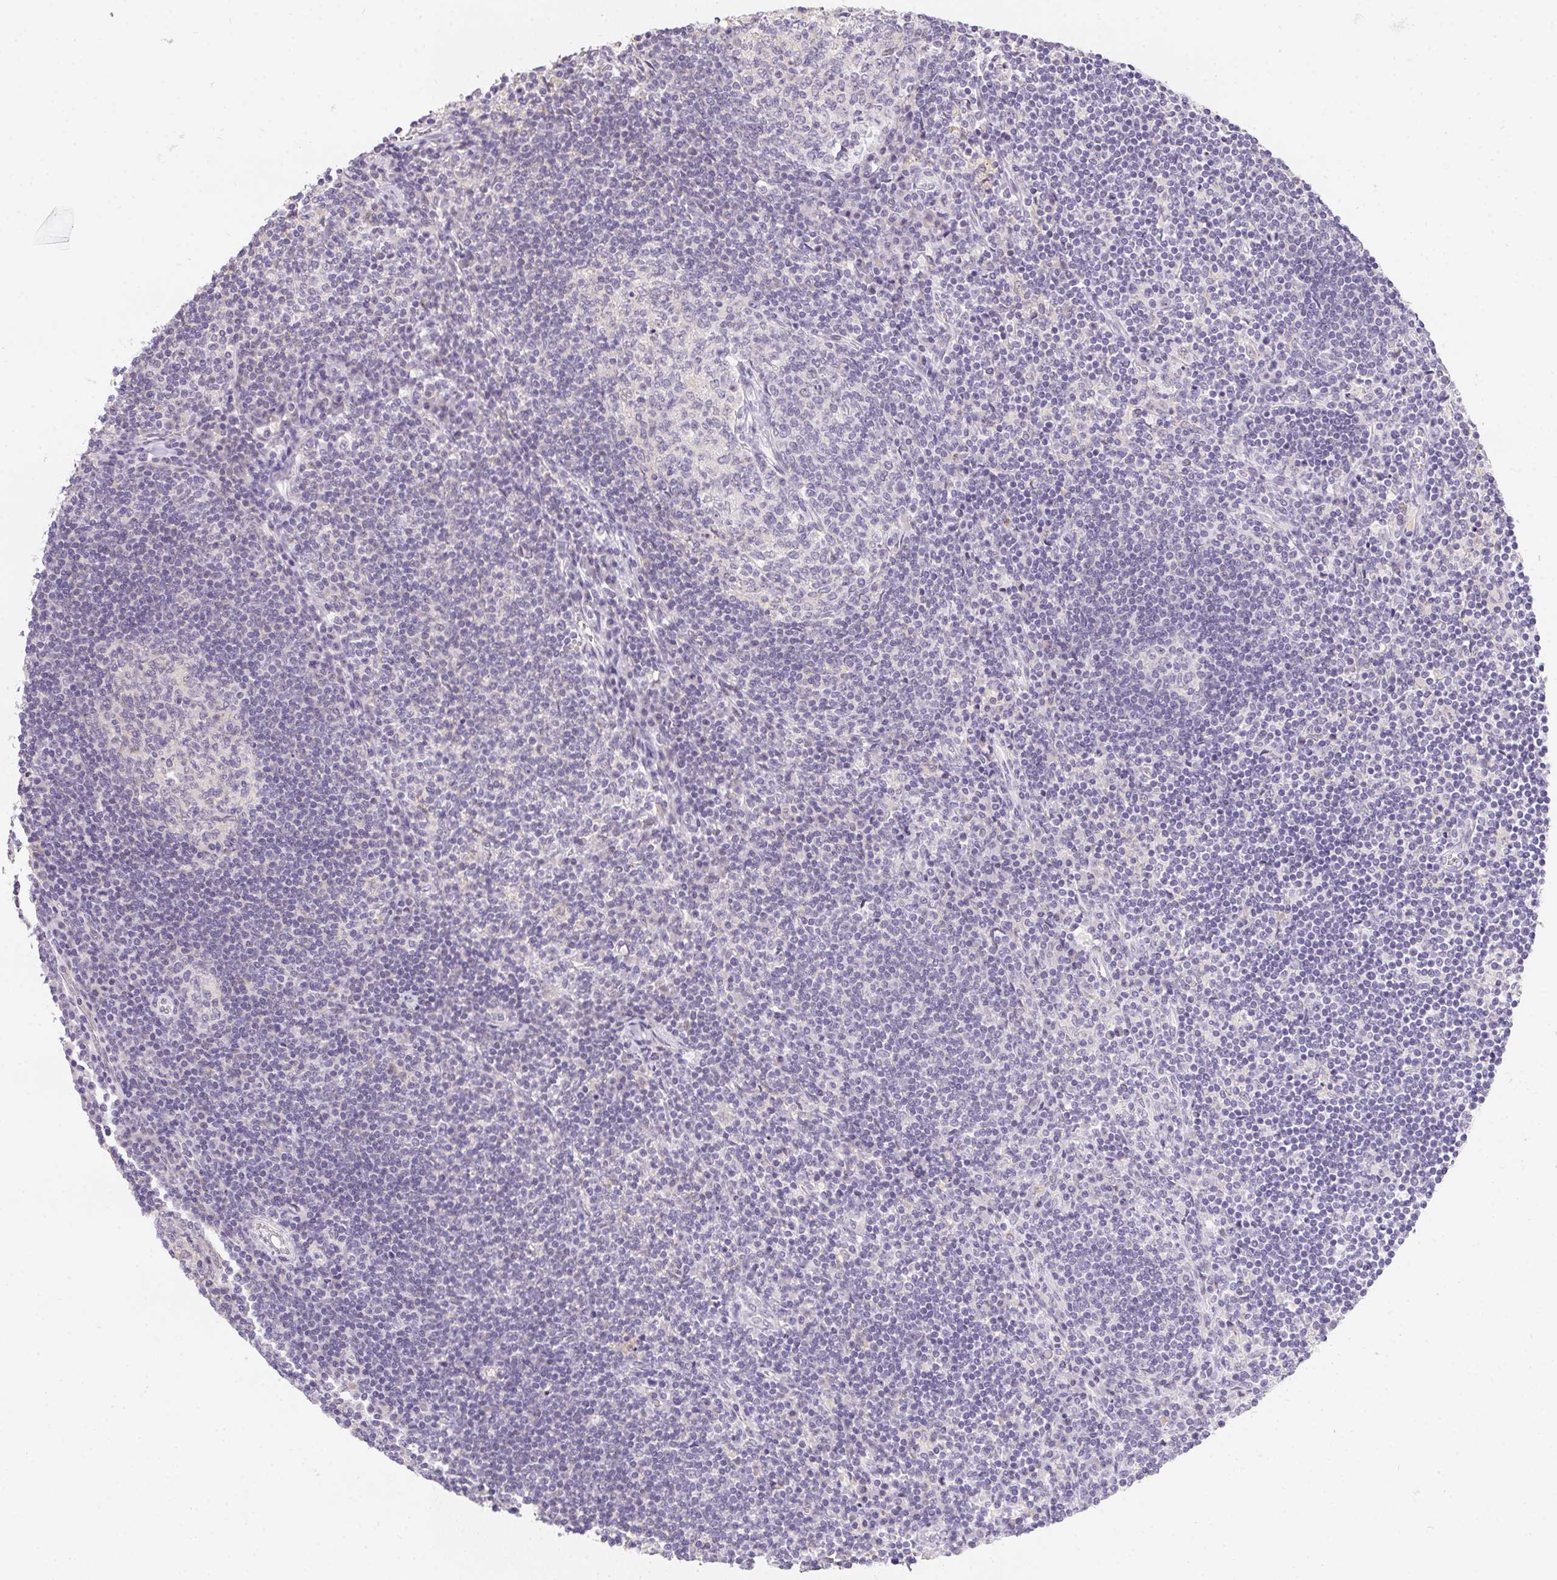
{"staining": {"intensity": "negative", "quantity": "none", "location": "none"}, "tissue": "lymph node", "cell_type": "Germinal center cells", "image_type": "normal", "snomed": [{"axis": "morphology", "description": "Normal tissue, NOS"}, {"axis": "topography", "description": "Lymph node"}], "caption": "High power microscopy histopathology image of an IHC image of benign lymph node, revealing no significant positivity in germinal center cells. Nuclei are stained in blue.", "gene": "MORC1", "patient": {"sex": "male", "age": 67}}